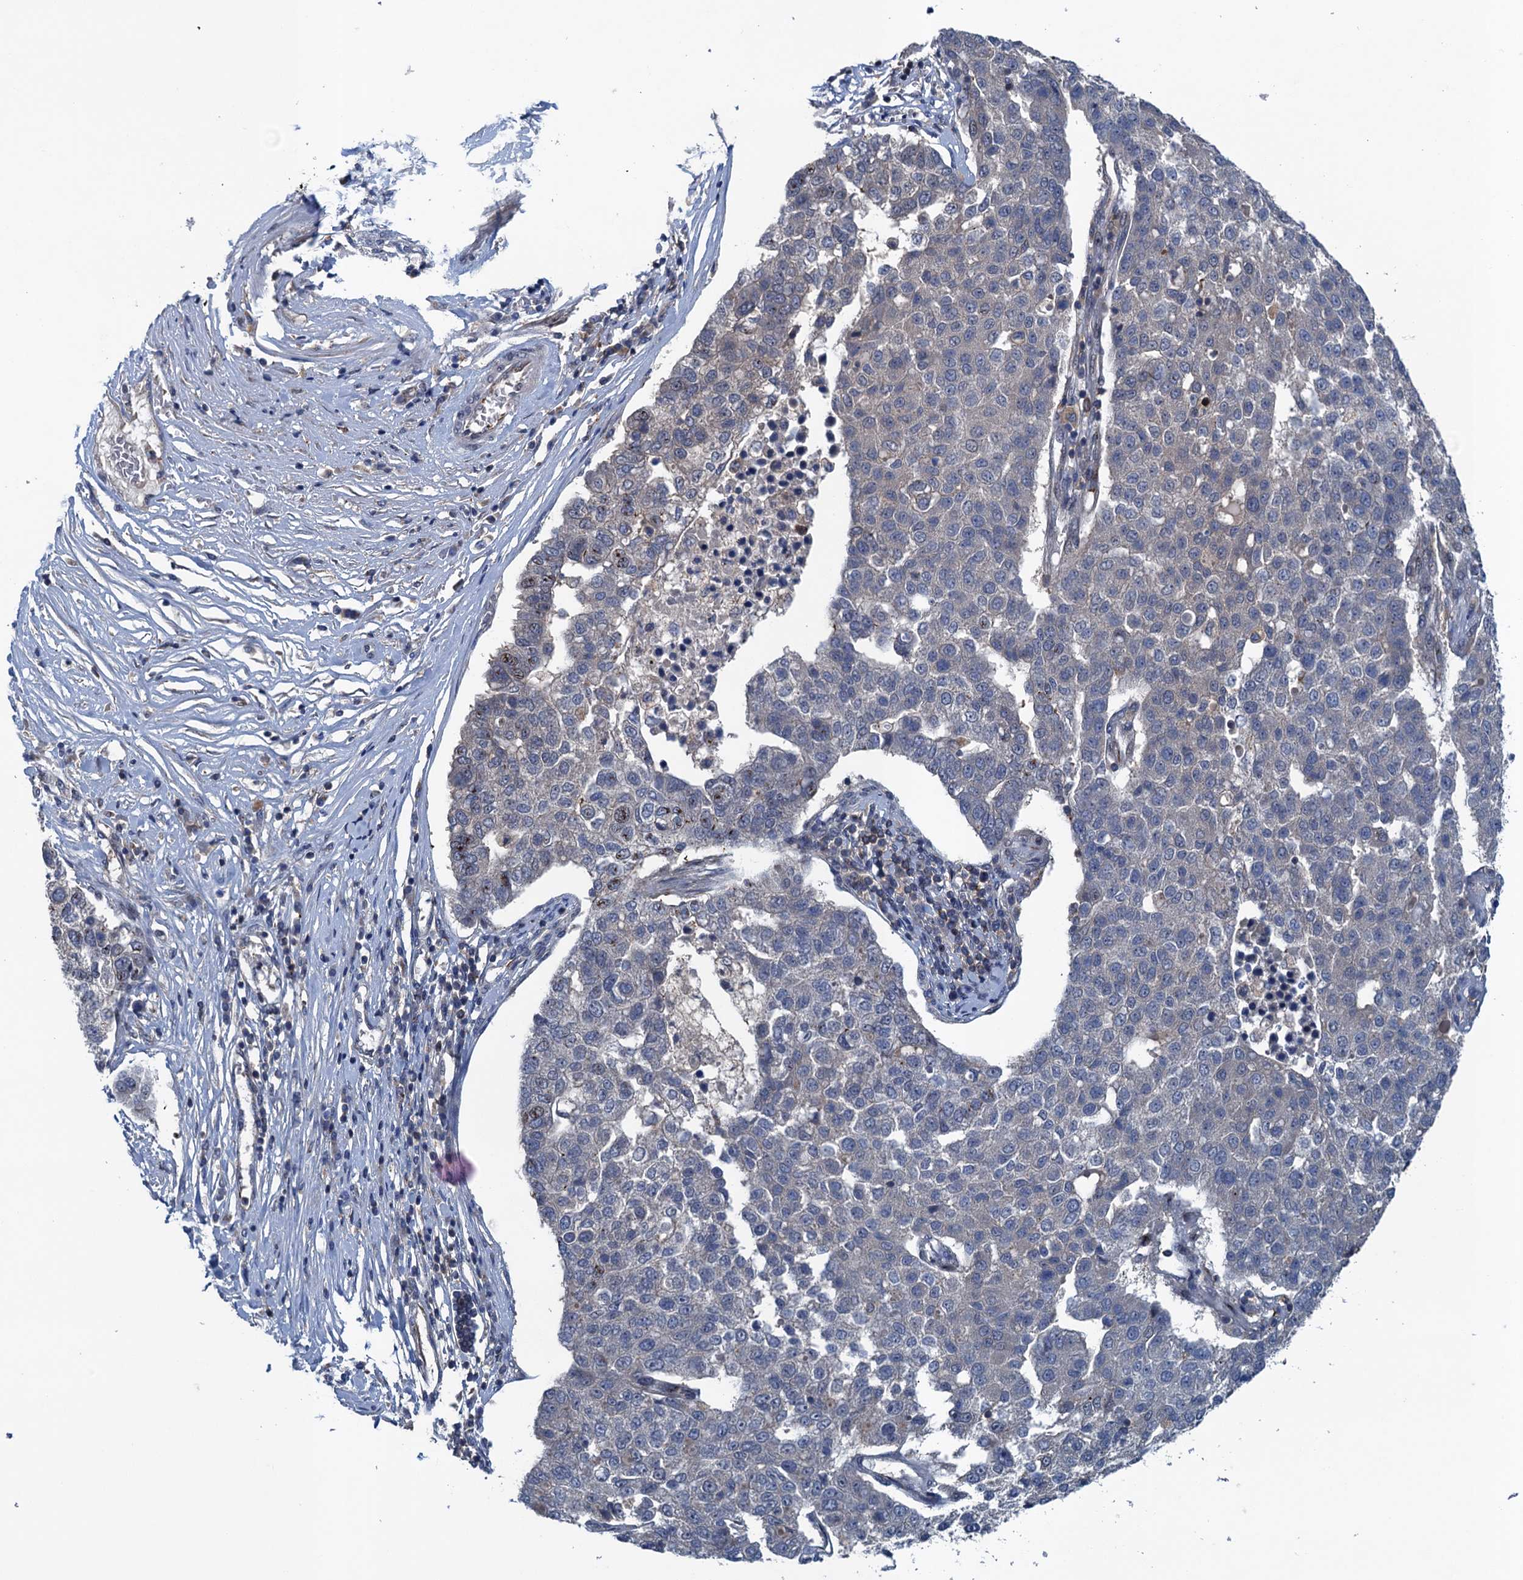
{"staining": {"intensity": "negative", "quantity": "none", "location": "none"}, "tissue": "pancreatic cancer", "cell_type": "Tumor cells", "image_type": "cancer", "snomed": [{"axis": "morphology", "description": "Adenocarcinoma, NOS"}, {"axis": "topography", "description": "Pancreas"}], "caption": "Immunohistochemistry histopathology image of pancreatic cancer (adenocarcinoma) stained for a protein (brown), which exhibits no positivity in tumor cells. The staining was performed using DAB to visualize the protein expression in brown, while the nuclei were stained in blue with hematoxylin (Magnification: 20x).", "gene": "RNF165", "patient": {"sex": "female", "age": 61}}